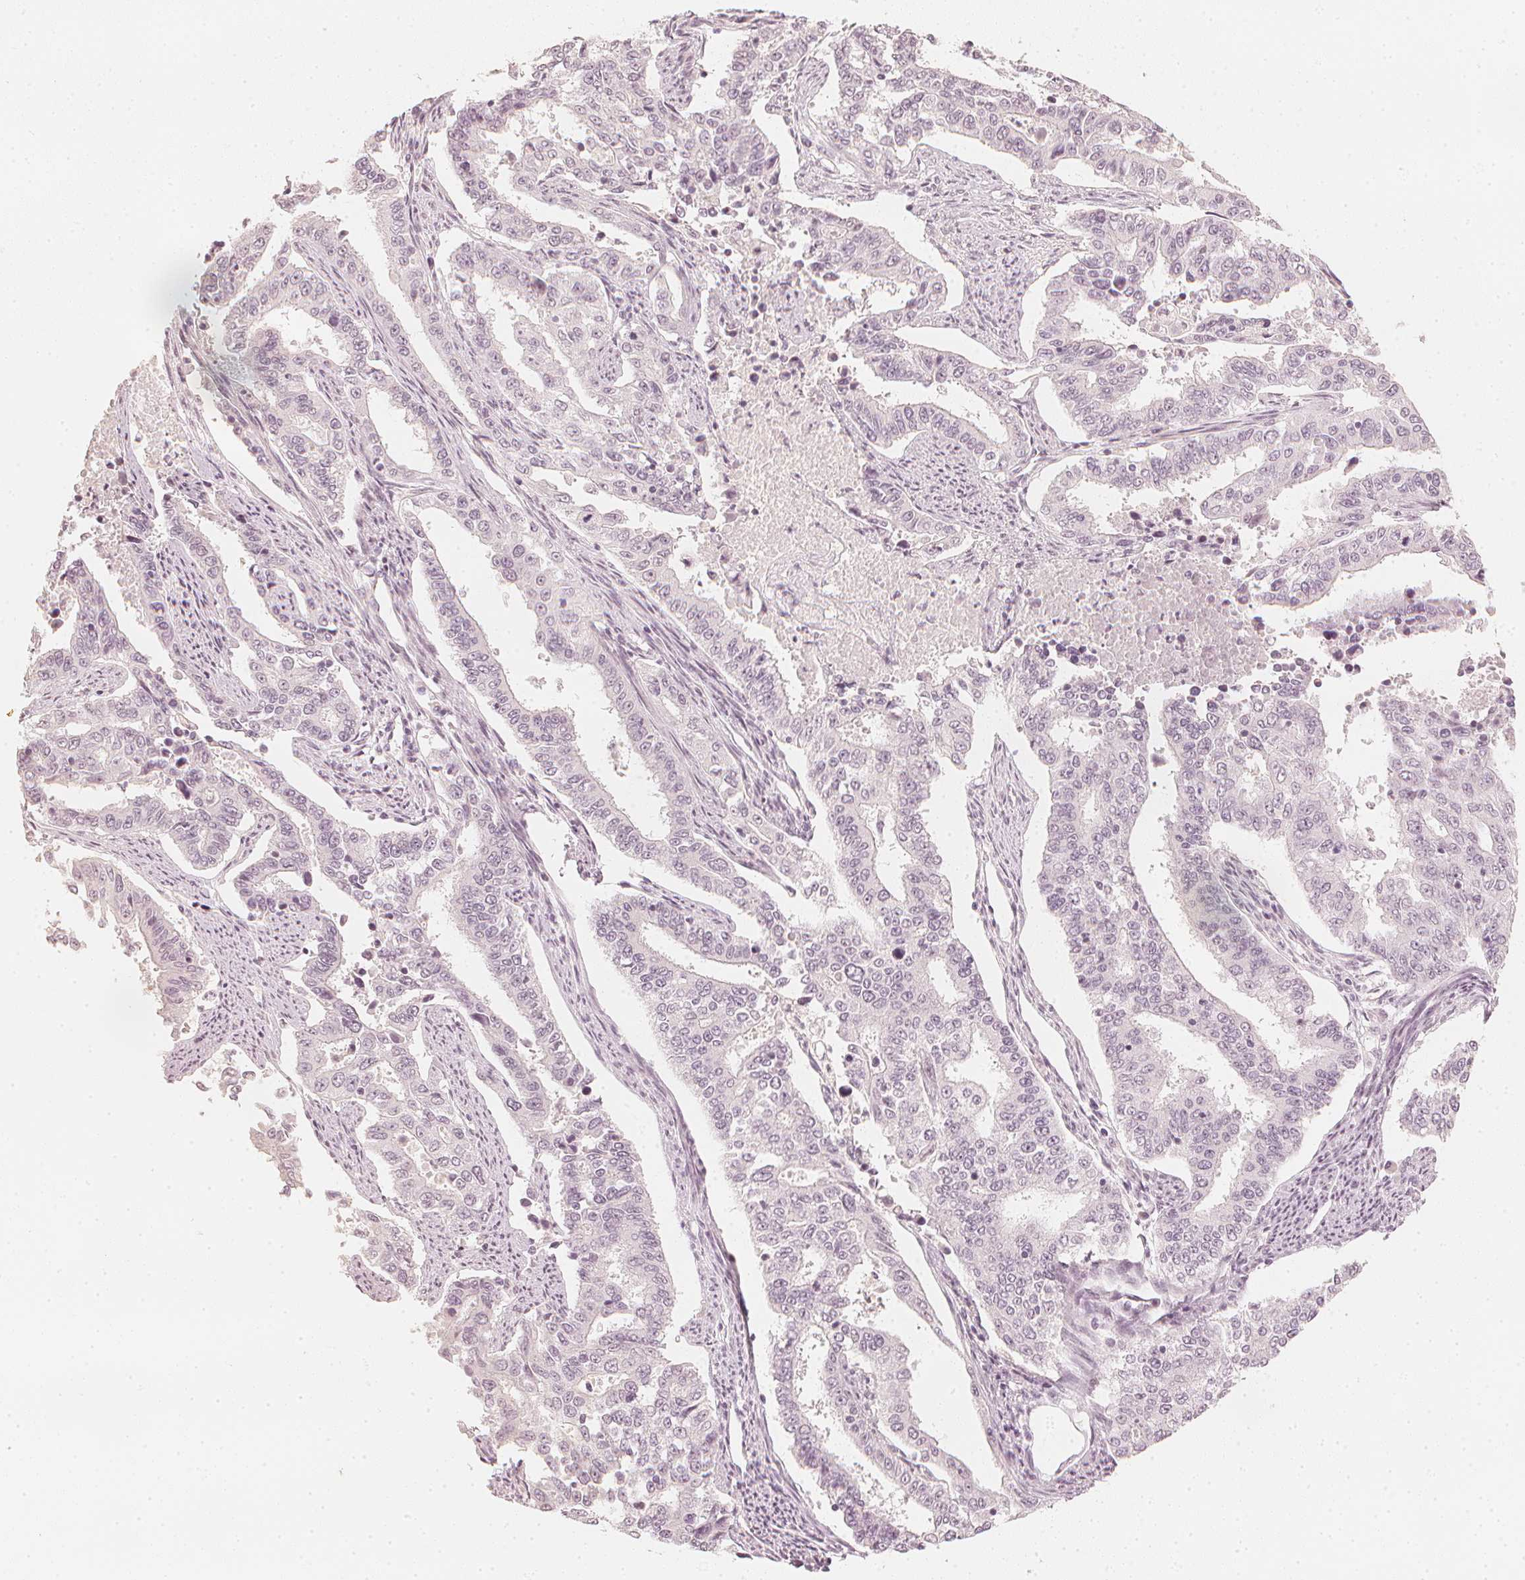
{"staining": {"intensity": "negative", "quantity": "none", "location": "none"}, "tissue": "endometrial cancer", "cell_type": "Tumor cells", "image_type": "cancer", "snomed": [{"axis": "morphology", "description": "Adenocarcinoma, NOS"}, {"axis": "topography", "description": "Uterus"}], "caption": "Immunohistochemical staining of endometrial adenocarcinoma demonstrates no significant expression in tumor cells.", "gene": "CALB1", "patient": {"sex": "female", "age": 59}}